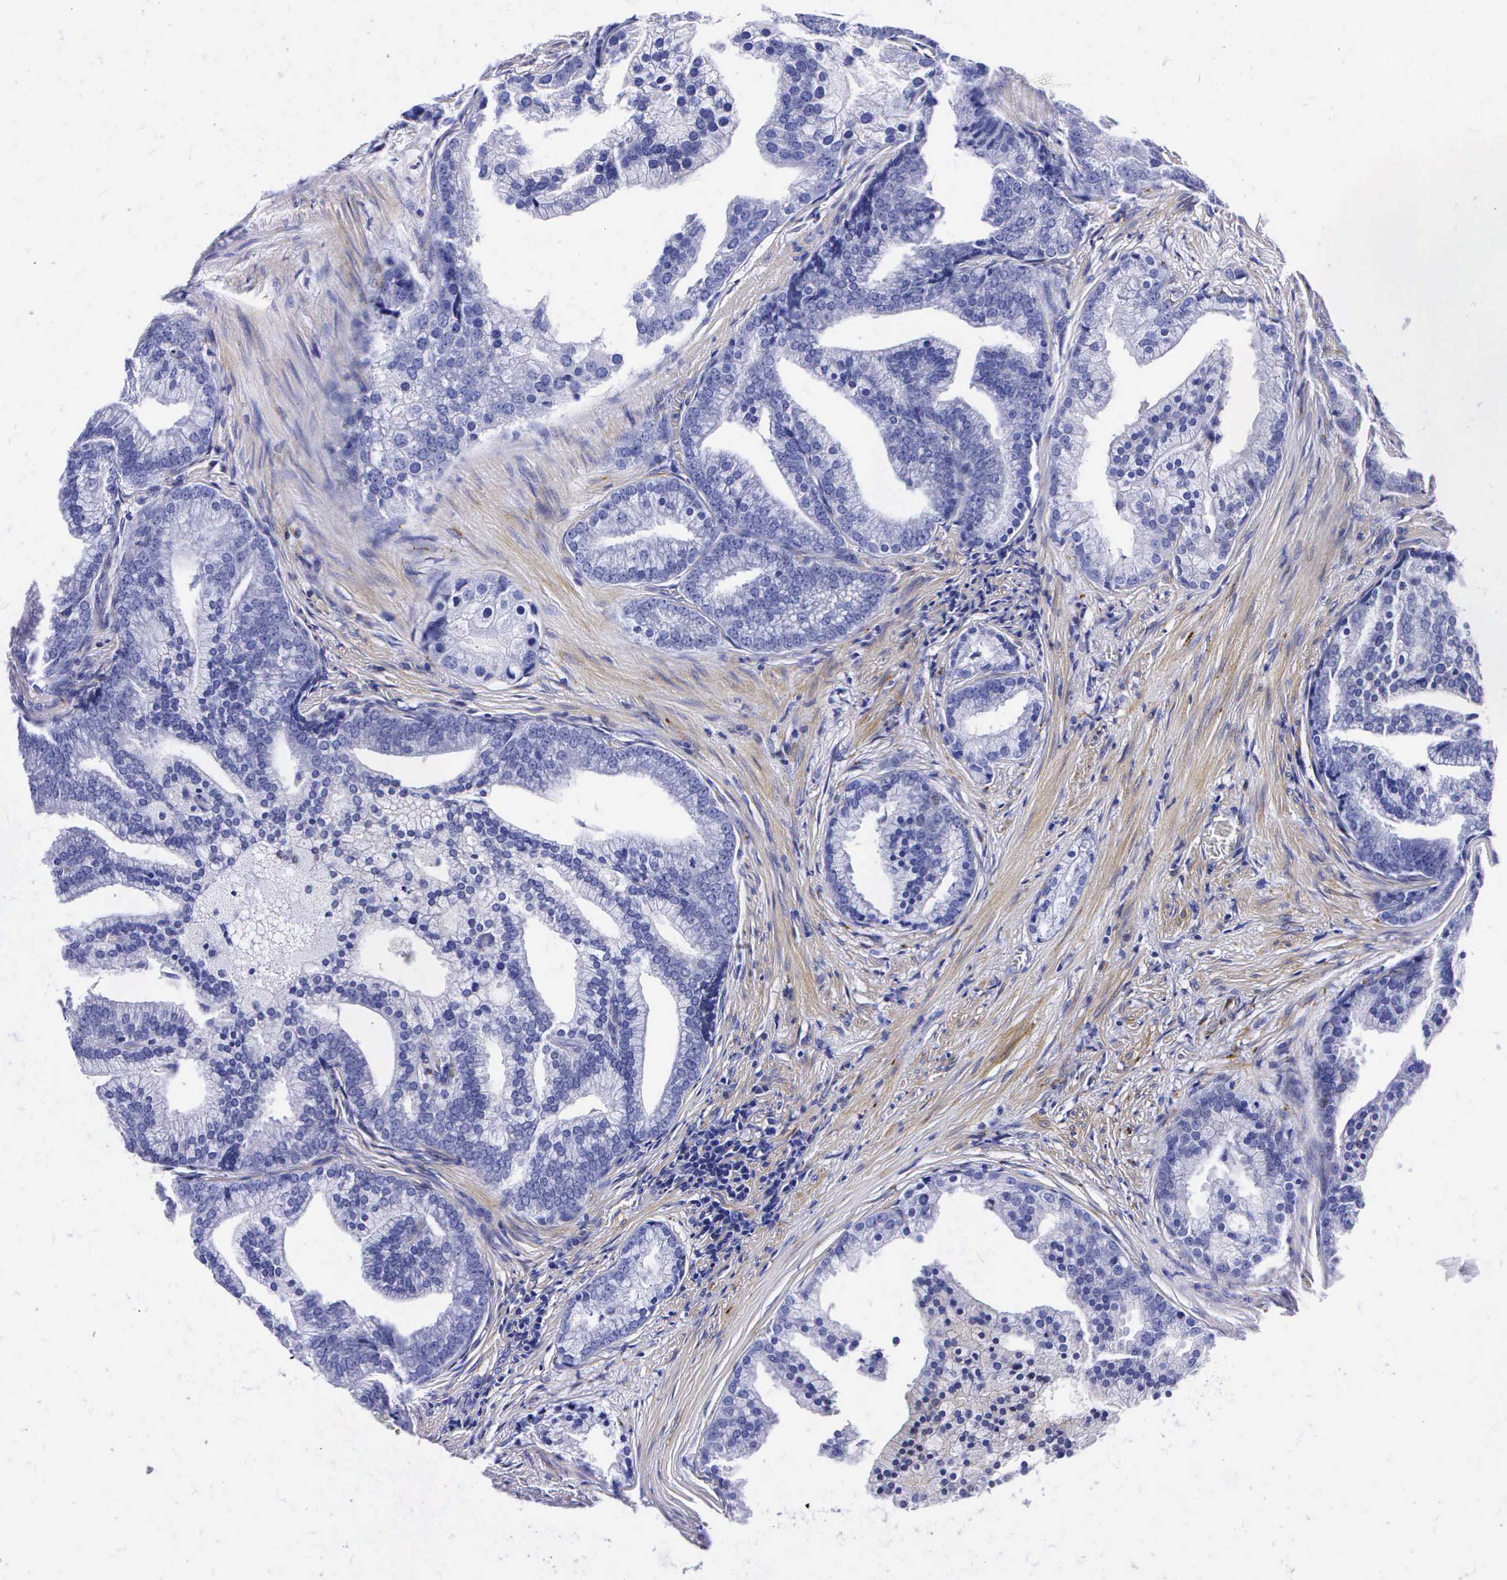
{"staining": {"intensity": "negative", "quantity": "none", "location": "none"}, "tissue": "prostate cancer", "cell_type": "Tumor cells", "image_type": "cancer", "snomed": [{"axis": "morphology", "description": "Adenocarcinoma, Low grade"}, {"axis": "topography", "description": "Prostate"}], "caption": "Tumor cells show no significant staining in low-grade adenocarcinoma (prostate).", "gene": "ENO2", "patient": {"sex": "male", "age": 71}}